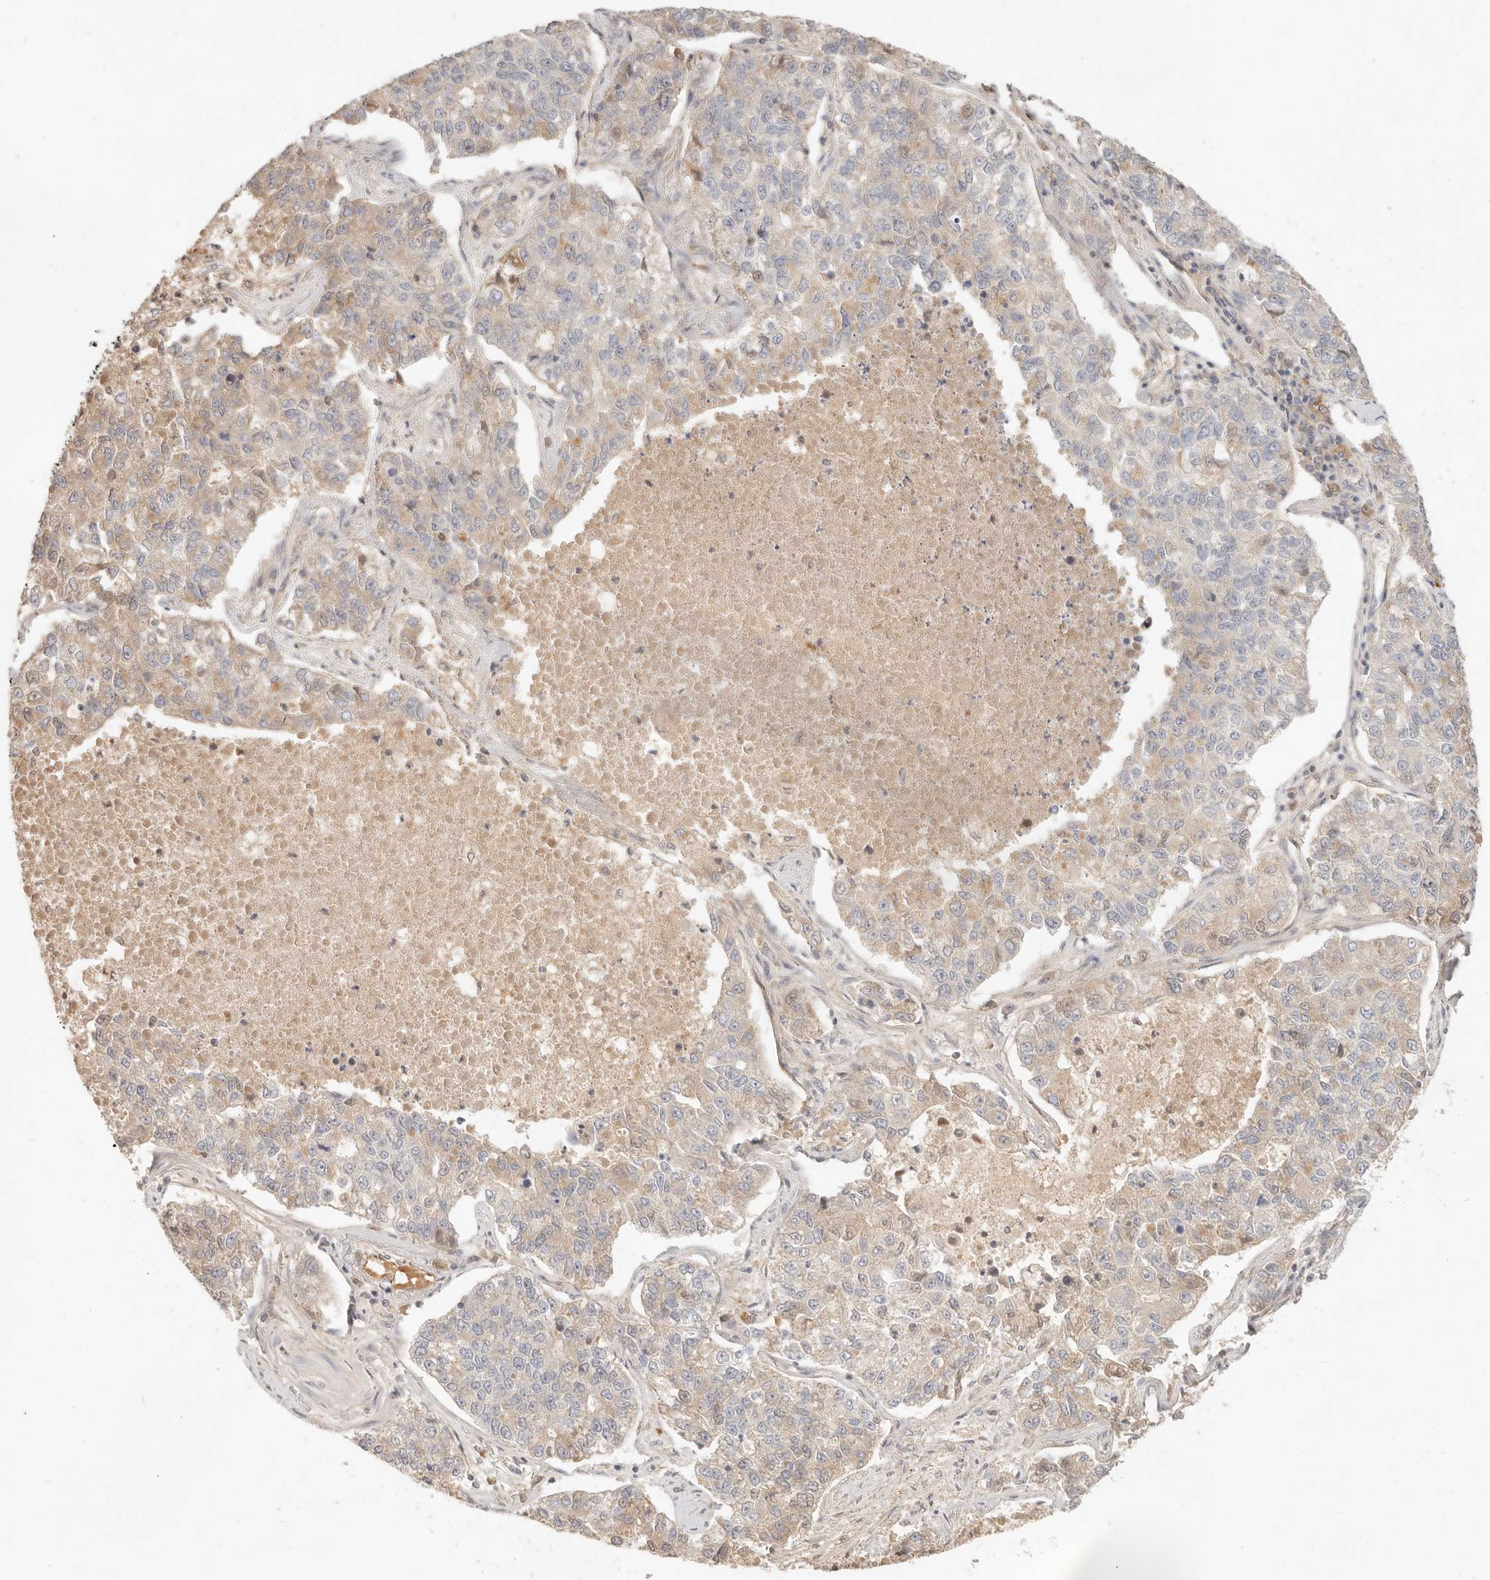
{"staining": {"intensity": "weak", "quantity": "<25%", "location": "cytoplasmic/membranous"}, "tissue": "lung cancer", "cell_type": "Tumor cells", "image_type": "cancer", "snomed": [{"axis": "morphology", "description": "Adenocarcinoma, NOS"}, {"axis": "topography", "description": "Lung"}], "caption": "Immunohistochemistry (IHC) of human lung cancer displays no expression in tumor cells.", "gene": "NECAP2", "patient": {"sex": "male", "age": 49}}